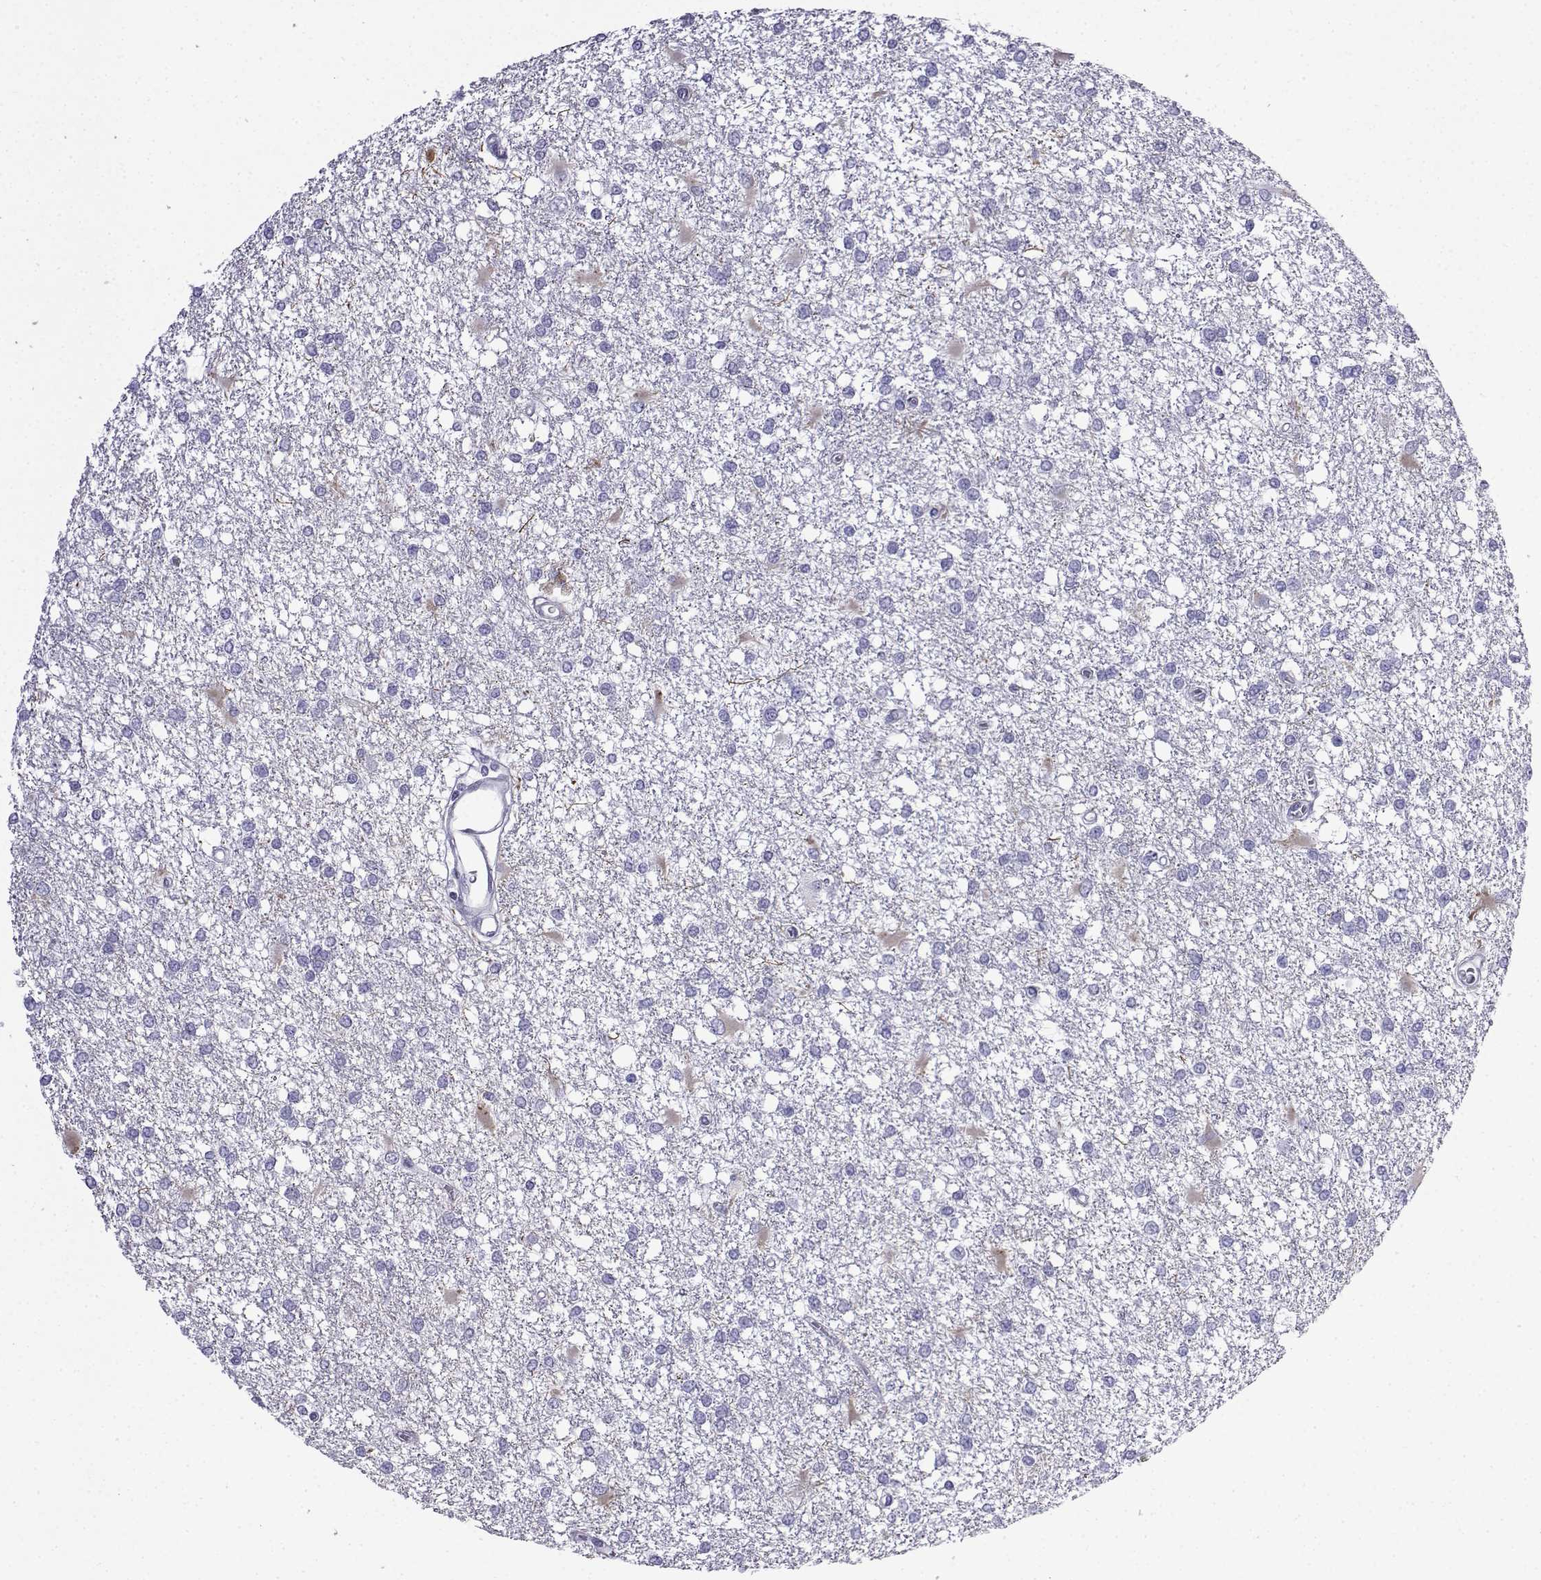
{"staining": {"intensity": "negative", "quantity": "none", "location": "none"}, "tissue": "glioma", "cell_type": "Tumor cells", "image_type": "cancer", "snomed": [{"axis": "morphology", "description": "Glioma, malignant, High grade"}, {"axis": "topography", "description": "Cerebral cortex"}], "caption": "Glioma stained for a protein using immunohistochemistry reveals no staining tumor cells.", "gene": "KCNF1", "patient": {"sex": "male", "age": 79}}